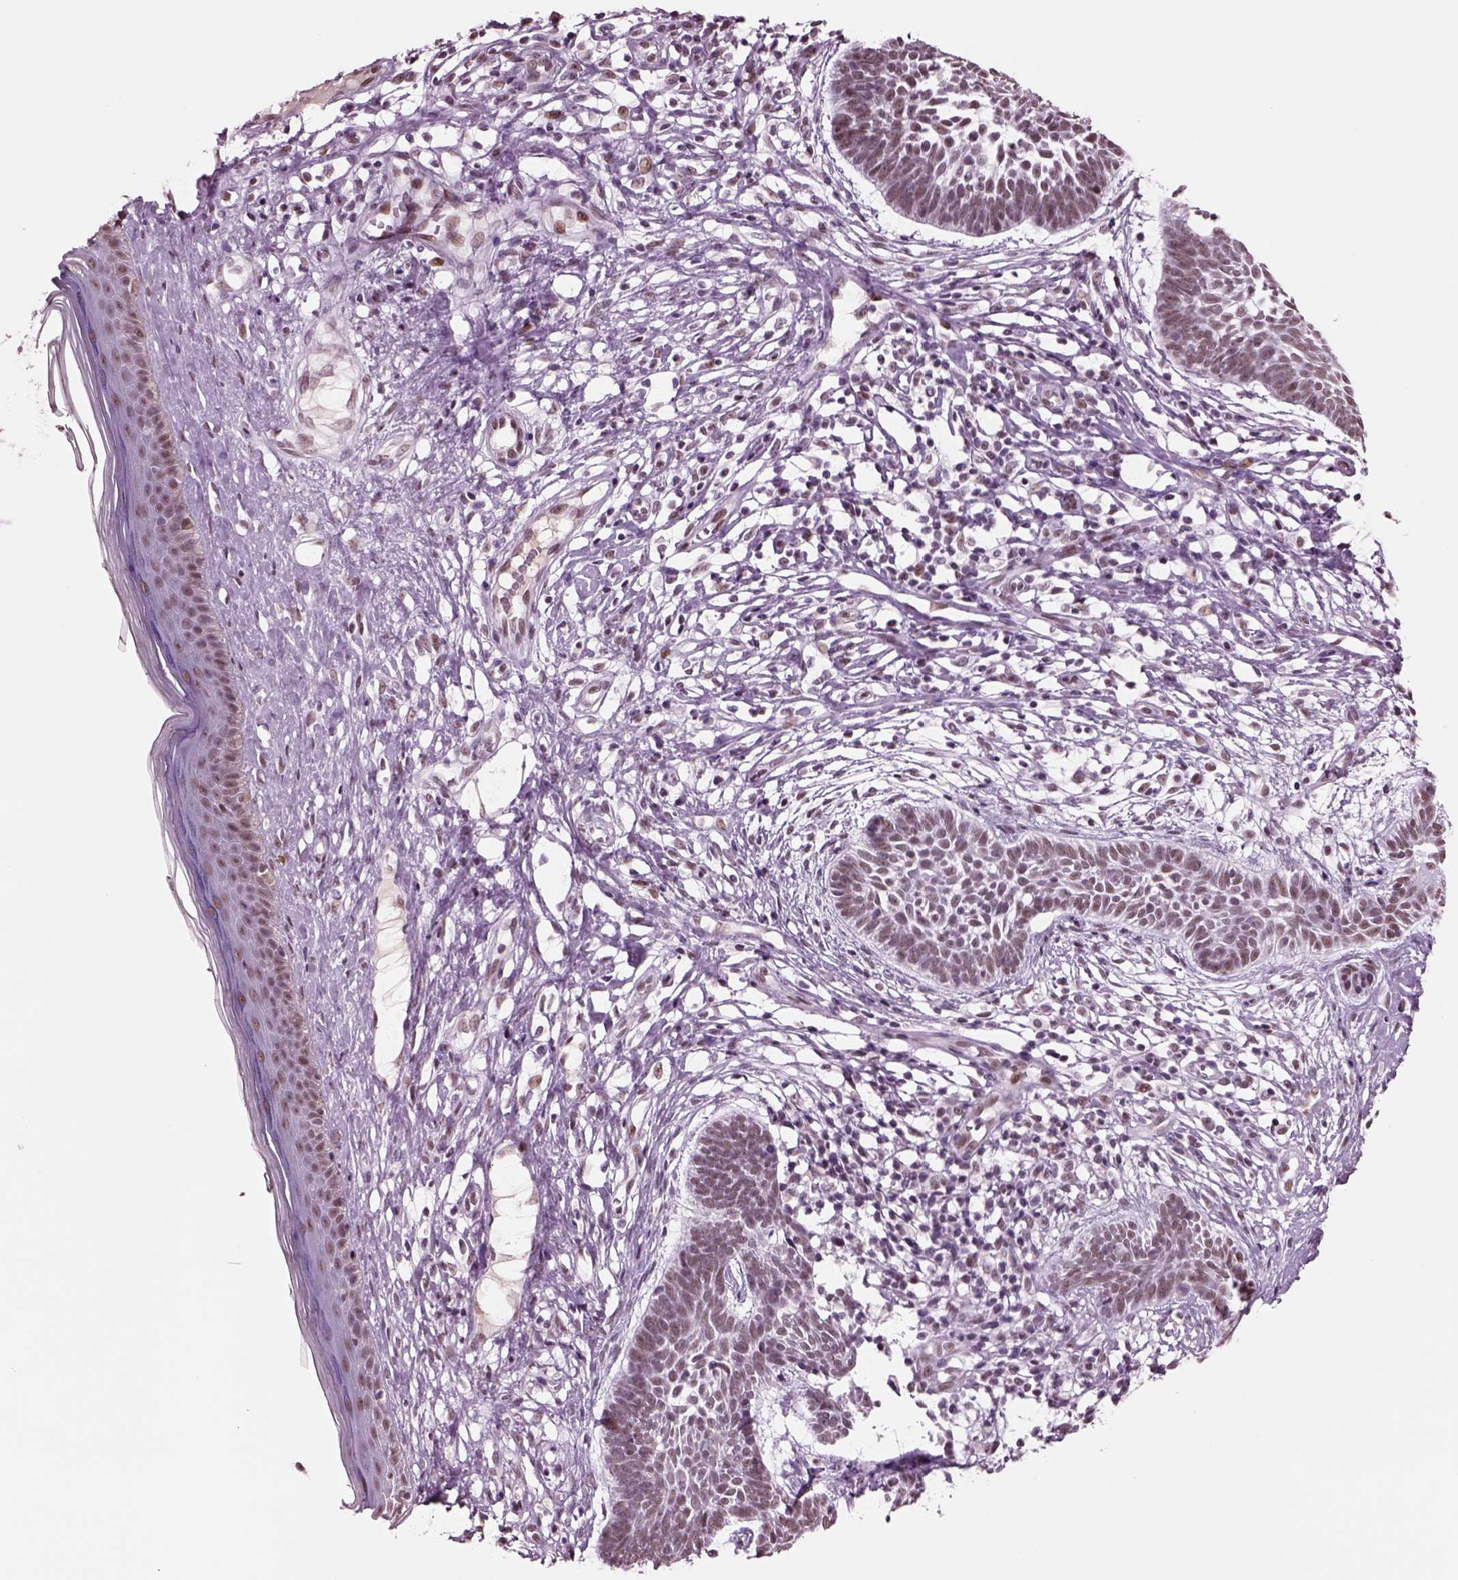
{"staining": {"intensity": "moderate", "quantity": ">75%", "location": "nuclear"}, "tissue": "skin cancer", "cell_type": "Tumor cells", "image_type": "cancer", "snomed": [{"axis": "morphology", "description": "Basal cell carcinoma"}, {"axis": "topography", "description": "Skin"}], "caption": "Tumor cells show medium levels of moderate nuclear positivity in approximately >75% of cells in skin cancer.", "gene": "SEPHS1", "patient": {"sex": "male", "age": 85}}